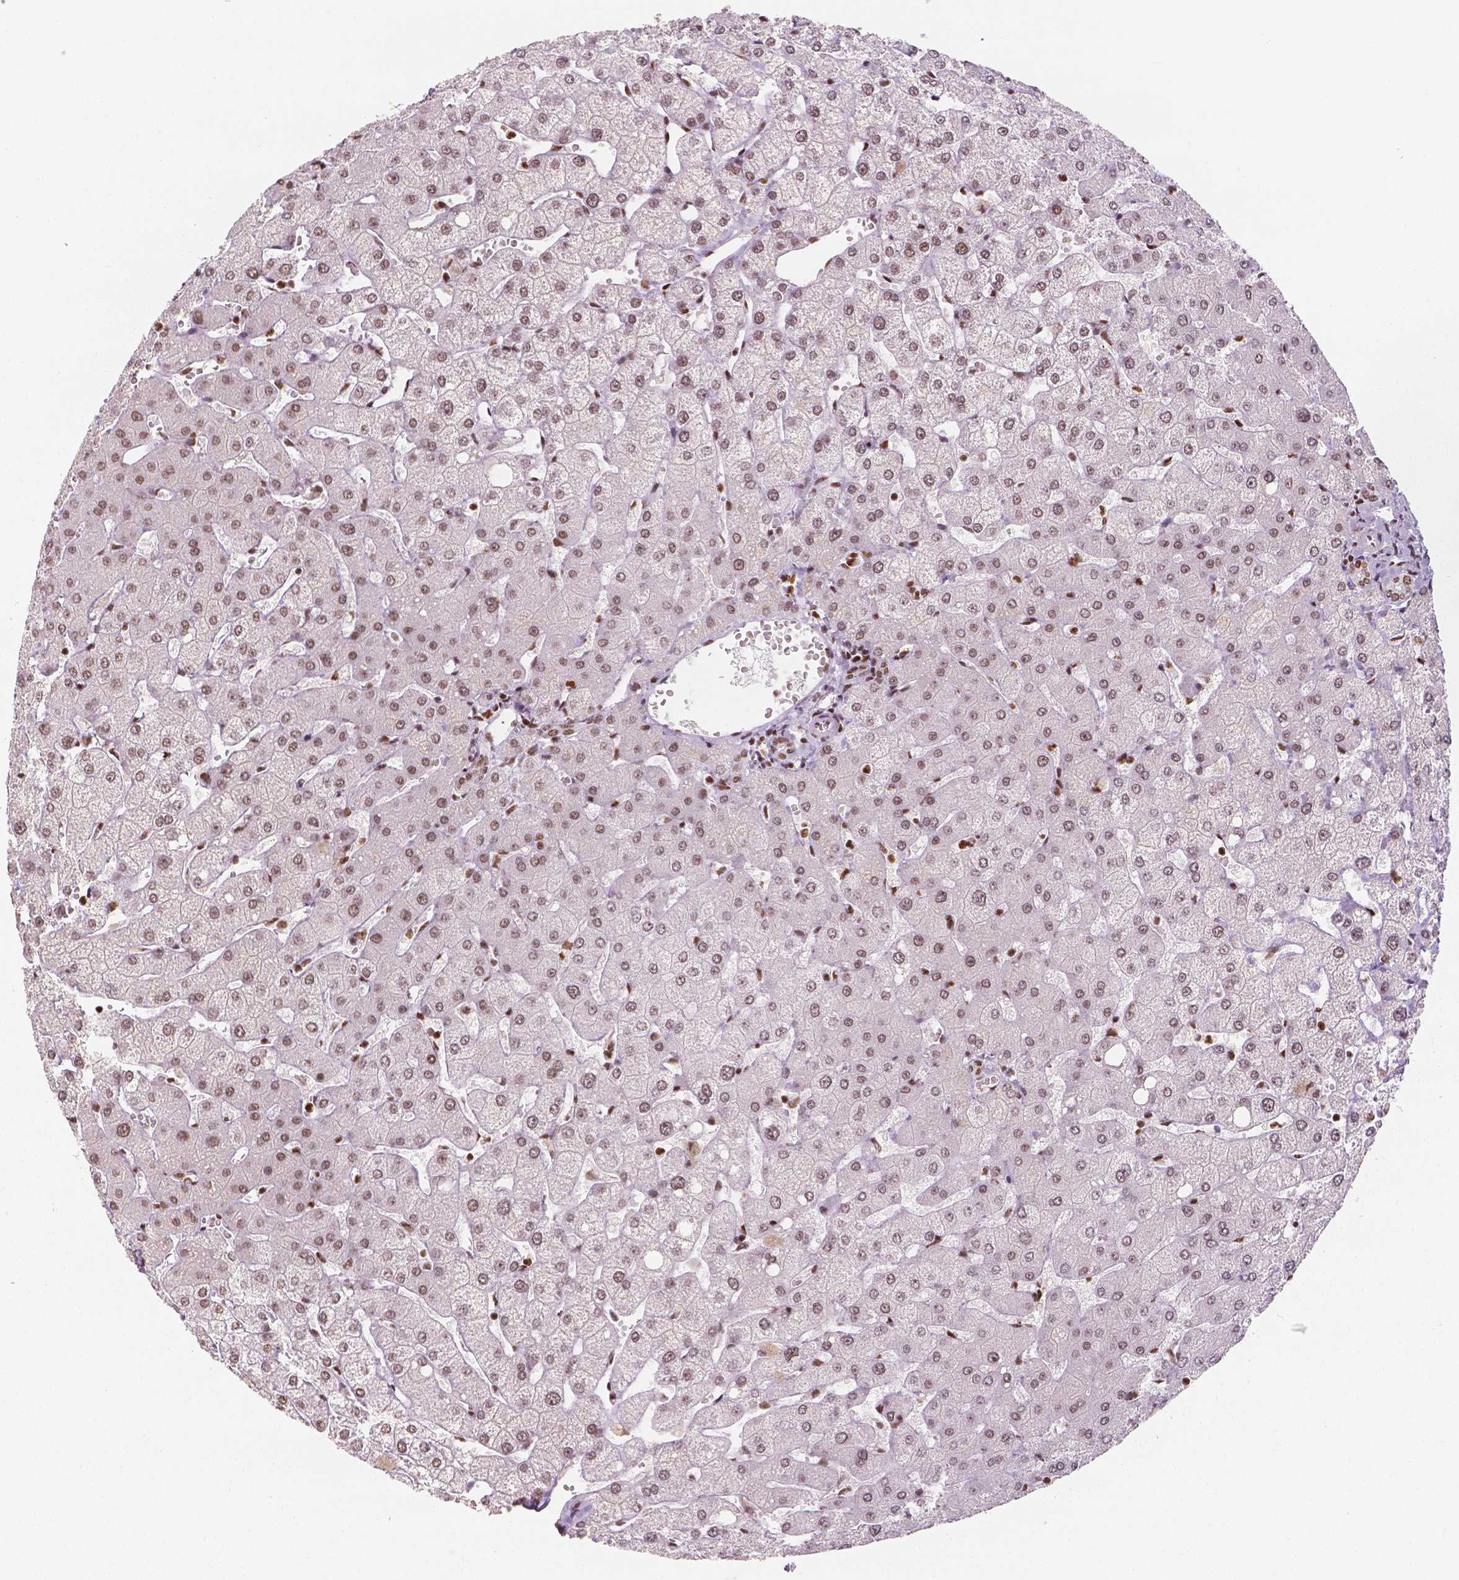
{"staining": {"intensity": "moderate", "quantity": ">75%", "location": "nuclear"}, "tissue": "liver", "cell_type": "Cholangiocytes", "image_type": "normal", "snomed": [{"axis": "morphology", "description": "Normal tissue, NOS"}, {"axis": "topography", "description": "Liver"}], "caption": "Cholangiocytes display medium levels of moderate nuclear positivity in approximately >75% of cells in normal human liver. (DAB IHC with brightfield microscopy, high magnification).", "gene": "HDAC1", "patient": {"sex": "female", "age": 54}}